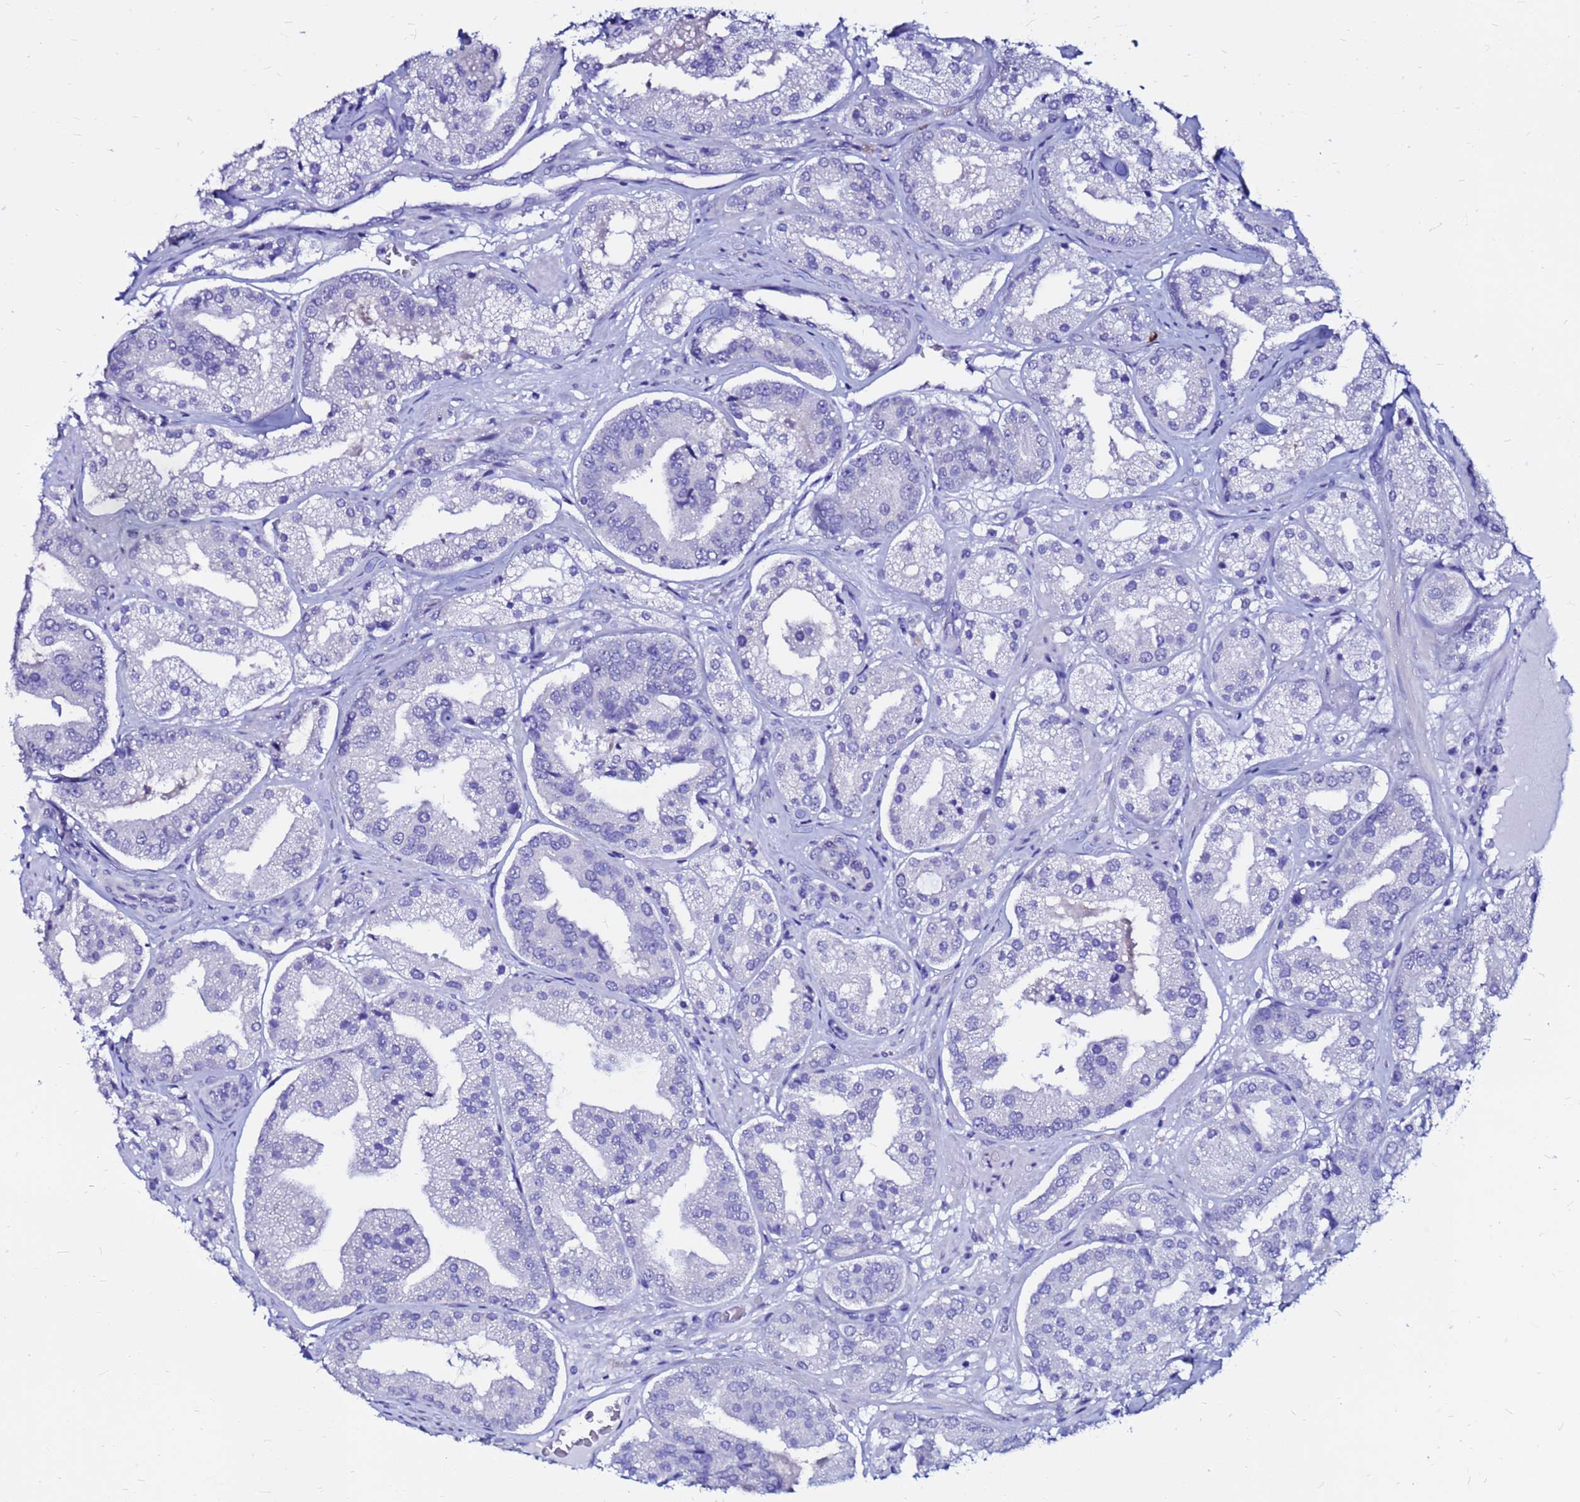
{"staining": {"intensity": "negative", "quantity": "none", "location": "none"}, "tissue": "prostate cancer", "cell_type": "Tumor cells", "image_type": "cancer", "snomed": [{"axis": "morphology", "description": "Adenocarcinoma, High grade"}, {"axis": "topography", "description": "Prostate"}], "caption": "This photomicrograph is of adenocarcinoma (high-grade) (prostate) stained with IHC to label a protein in brown with the nuclei are counter-stained blue. There is no positivity in tumor cells. (Immunohistochemistry, brightfield microscopy, high magnification).", "gene": "PPP1R14C", "patient": {"sex": "male", "age": 63}}